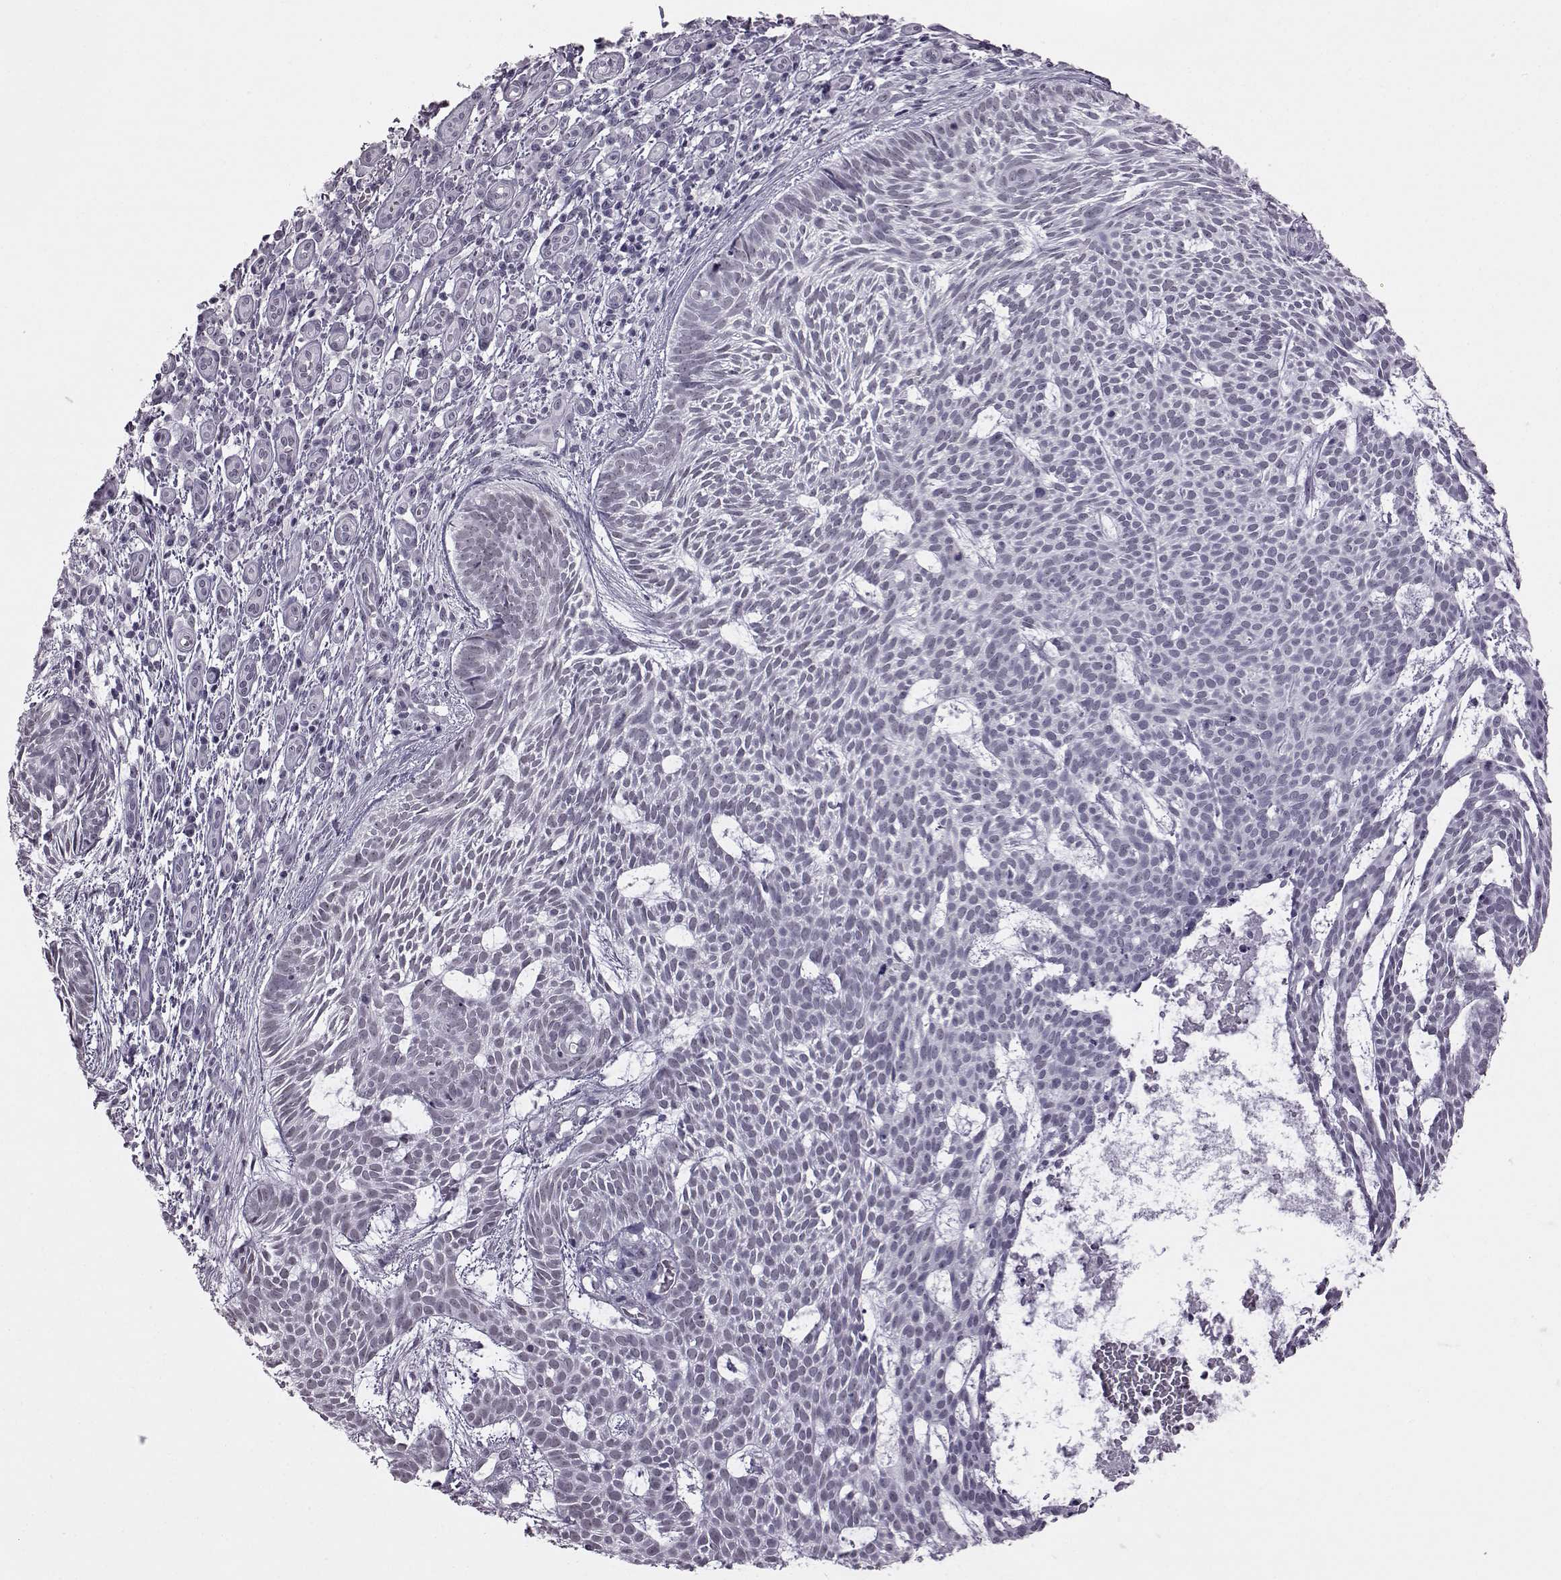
{"staining": {"intensity": "negative", "quantity": "none", "location": "none"}, "tissue": "skin cancer", "cell_type": "Tumor cells", "image_type": "cancer", "snomed": [{"axis": "morphology", "description": "Basal cell carcinoma"}, {"axis": "topography", "description": "Skin"}], "caption": "Protein analysis of basal cell carcinoma (skin) shows no significant positivity in tumor cells.", "gene": "ADGRG2", "patient": {"sex": "male", "age": 59}}